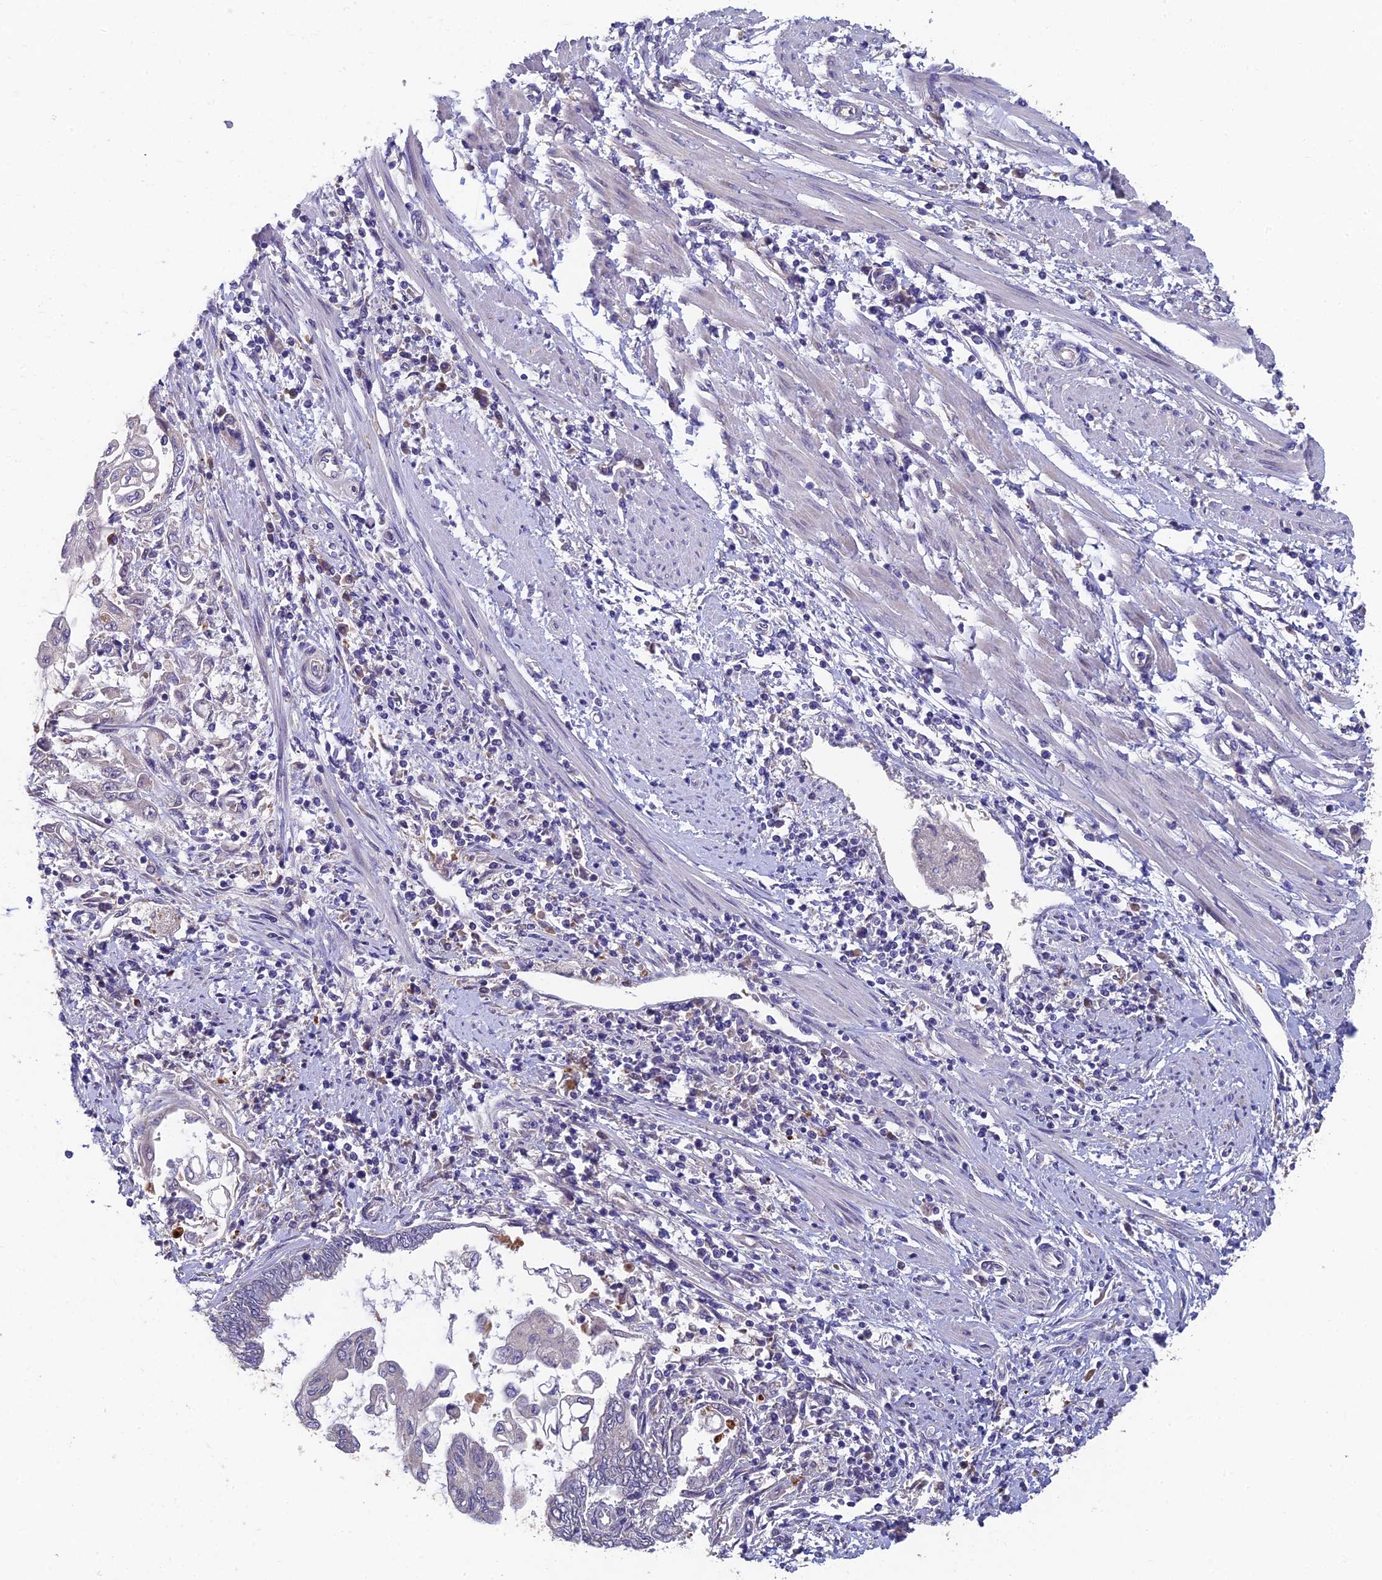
{"staining": {"intensity": "negative", "quantity": "none", "location": "none"}, "tissue": "endometrial cancer", "cell_type": "Tumor cells", "image_type": "cancer", "snomed": [{"axis": "morphology", "description": "Adenocarcinoma, NOS"}, {"axis": "topography", "description": "Uterus"}, {"axis": "topography", "description": "Endometrium"}], "caption": "Tumor cells show no significant protein expression in endometrial cancer. Nuclei are stained in blue.", "gene": "ADAMTS13", "patient": {"sex": "female", "age": 70}}